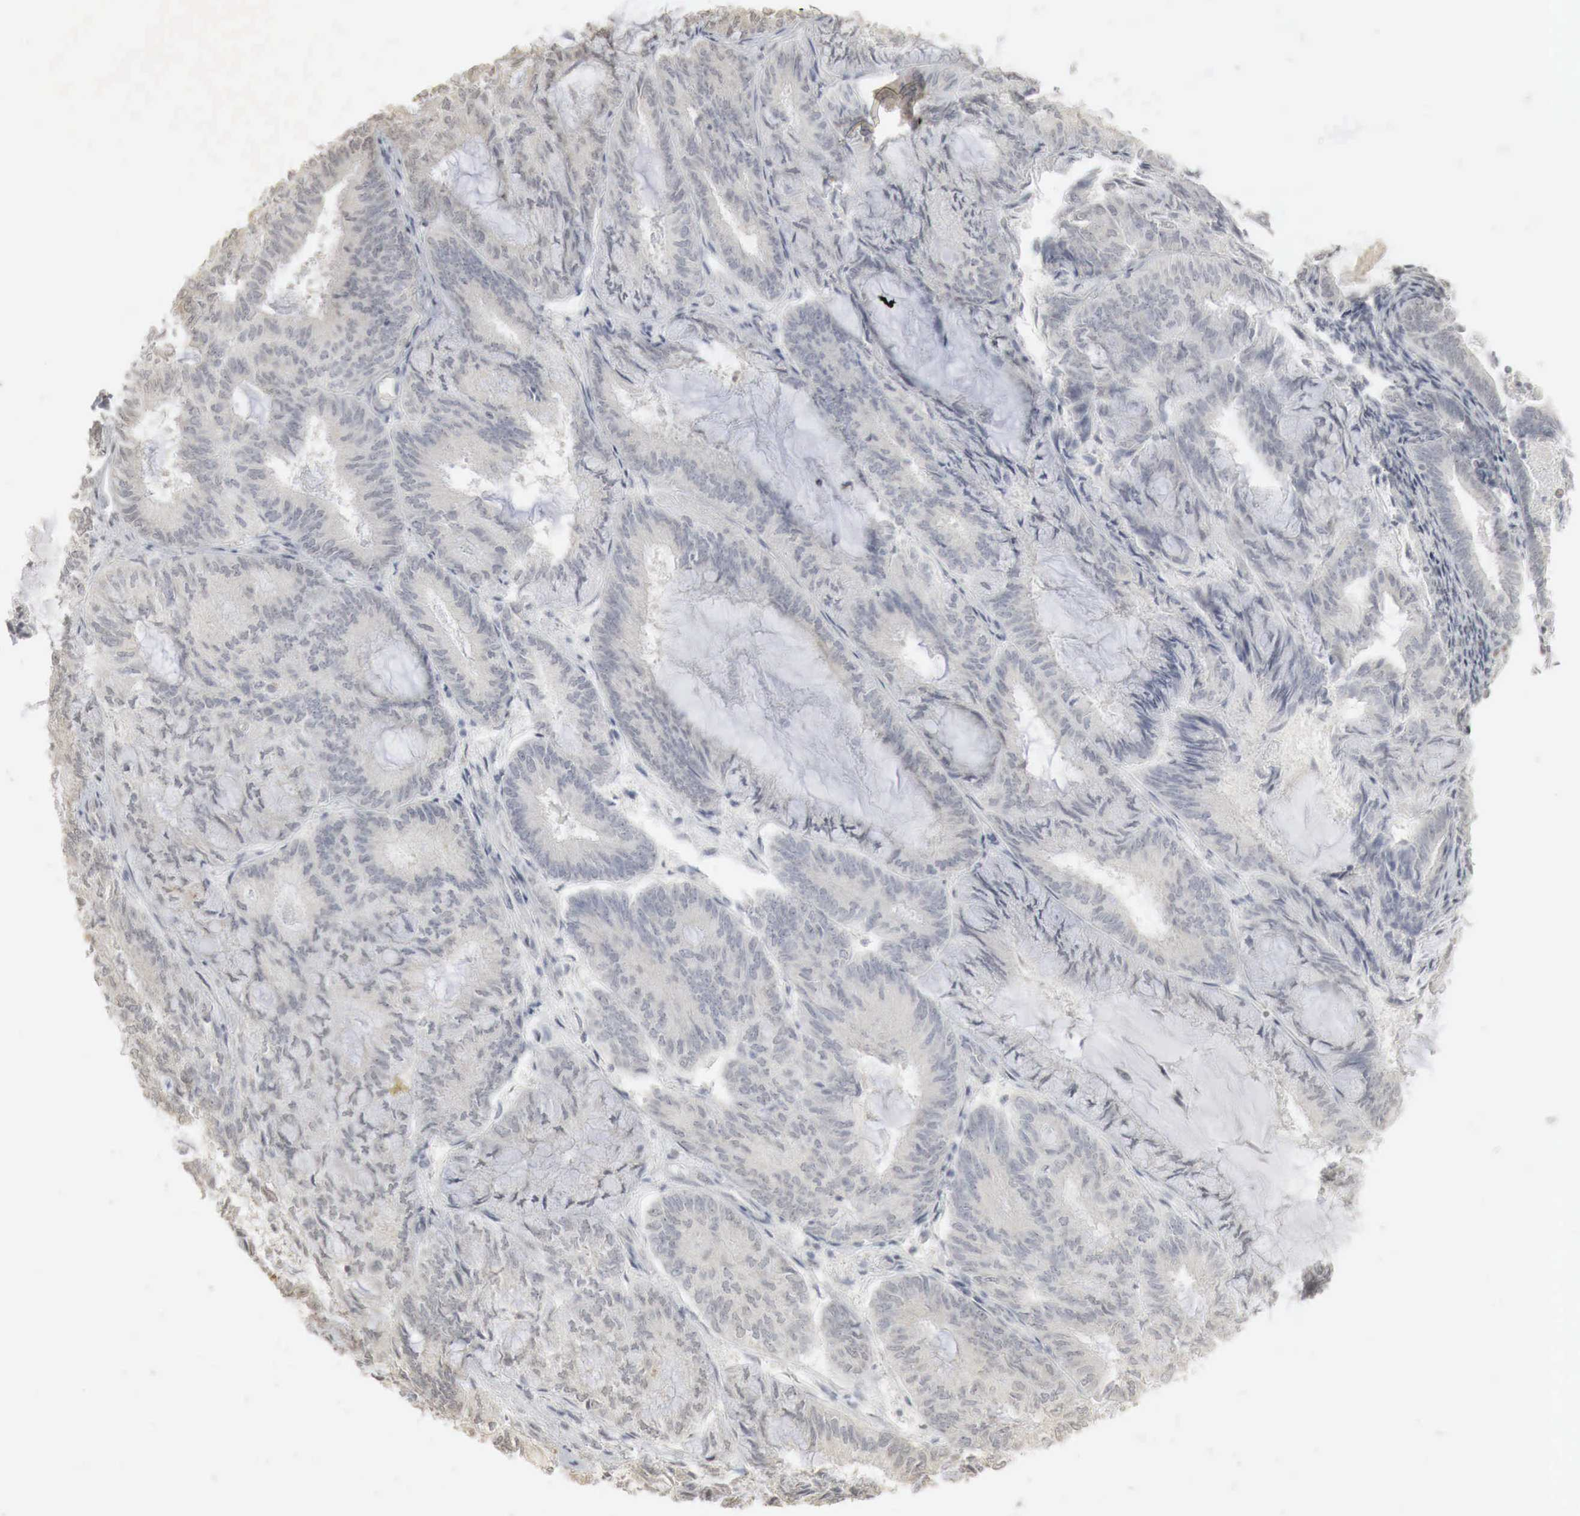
{"staining": {"intensity": "negative", "quantity": "none", "location": "none"}, "tissue": "endometrial cancer", "cell_type": "Tumor cells", "image_type": "cancer", "snomed": [{"axis": "morphology", "description": "Adenocarcinoma, NOS"}, {"axis": "topography", "description": "Endometrium"}], "caption": "DAB (3,3'-diaminobenzidine) immunohistochemical staining of human endometrial adenocarcinoma demonstrates no significant positivity in tumor cells. (DAB immunohistochemistry visualized using brightfield microscopy, high magnification).", "gene": "ERBB4", "patient": {"sex": "female", "age": 59}}